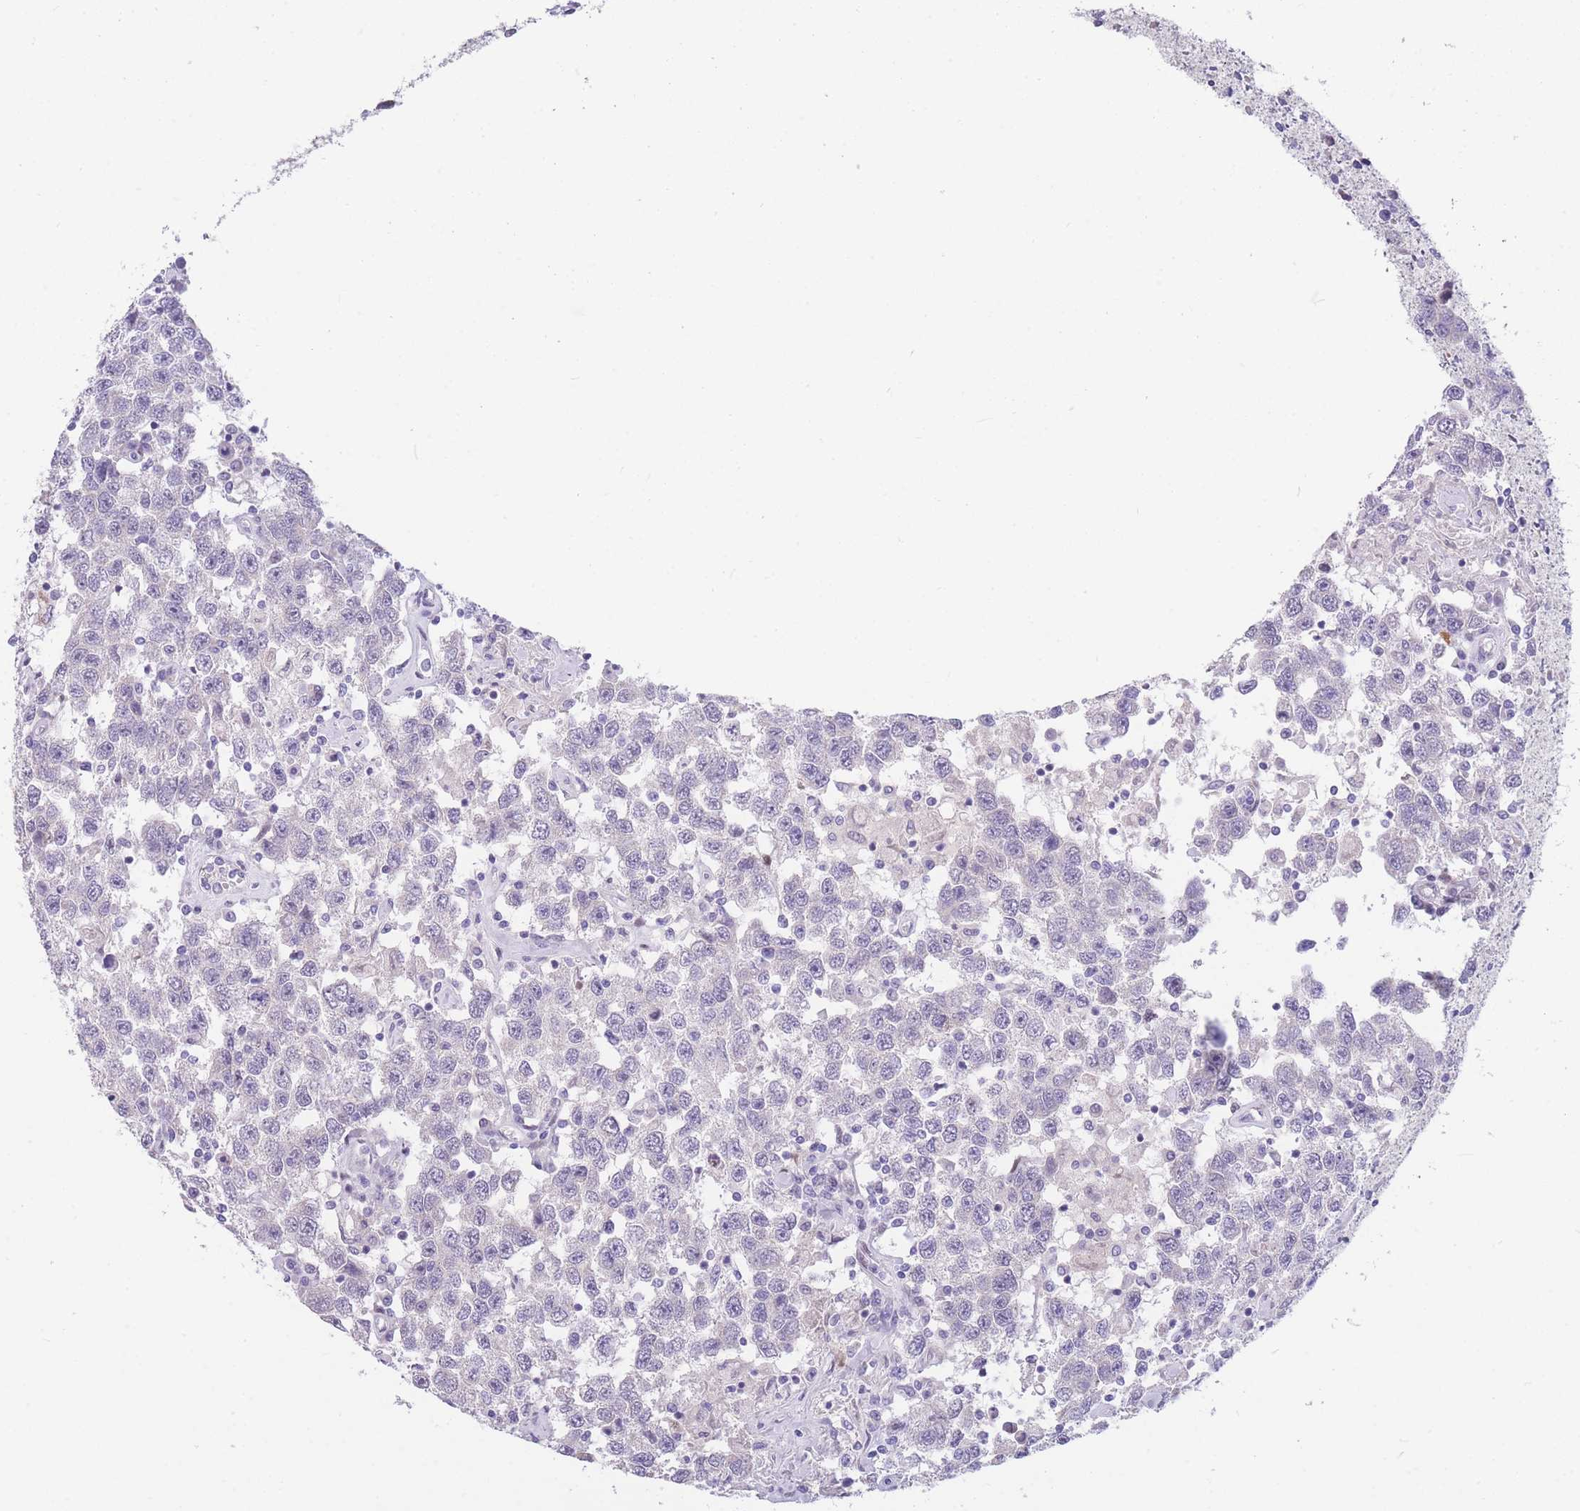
{"staining": {"intensity": "negative", "quantity": "none", "location": "none"}, "tissue": "testis cancer", "cell_type": "Tumor cells", "image_type": "cancer", "snomed": [{"axis": "morphology", "description": "Seminoma, NOS"}, {"axis": "topography", "description": "Testis"}], "caption": "This micrograph is of testis seminoma stained with immunohistochemistry (IHC) to label a protein in brown with the nuclei are counter-stained blue. There is no staining in tumor cells.", "gene": "SHCBP1", "patient": {"sex": "male", "age": 41}}